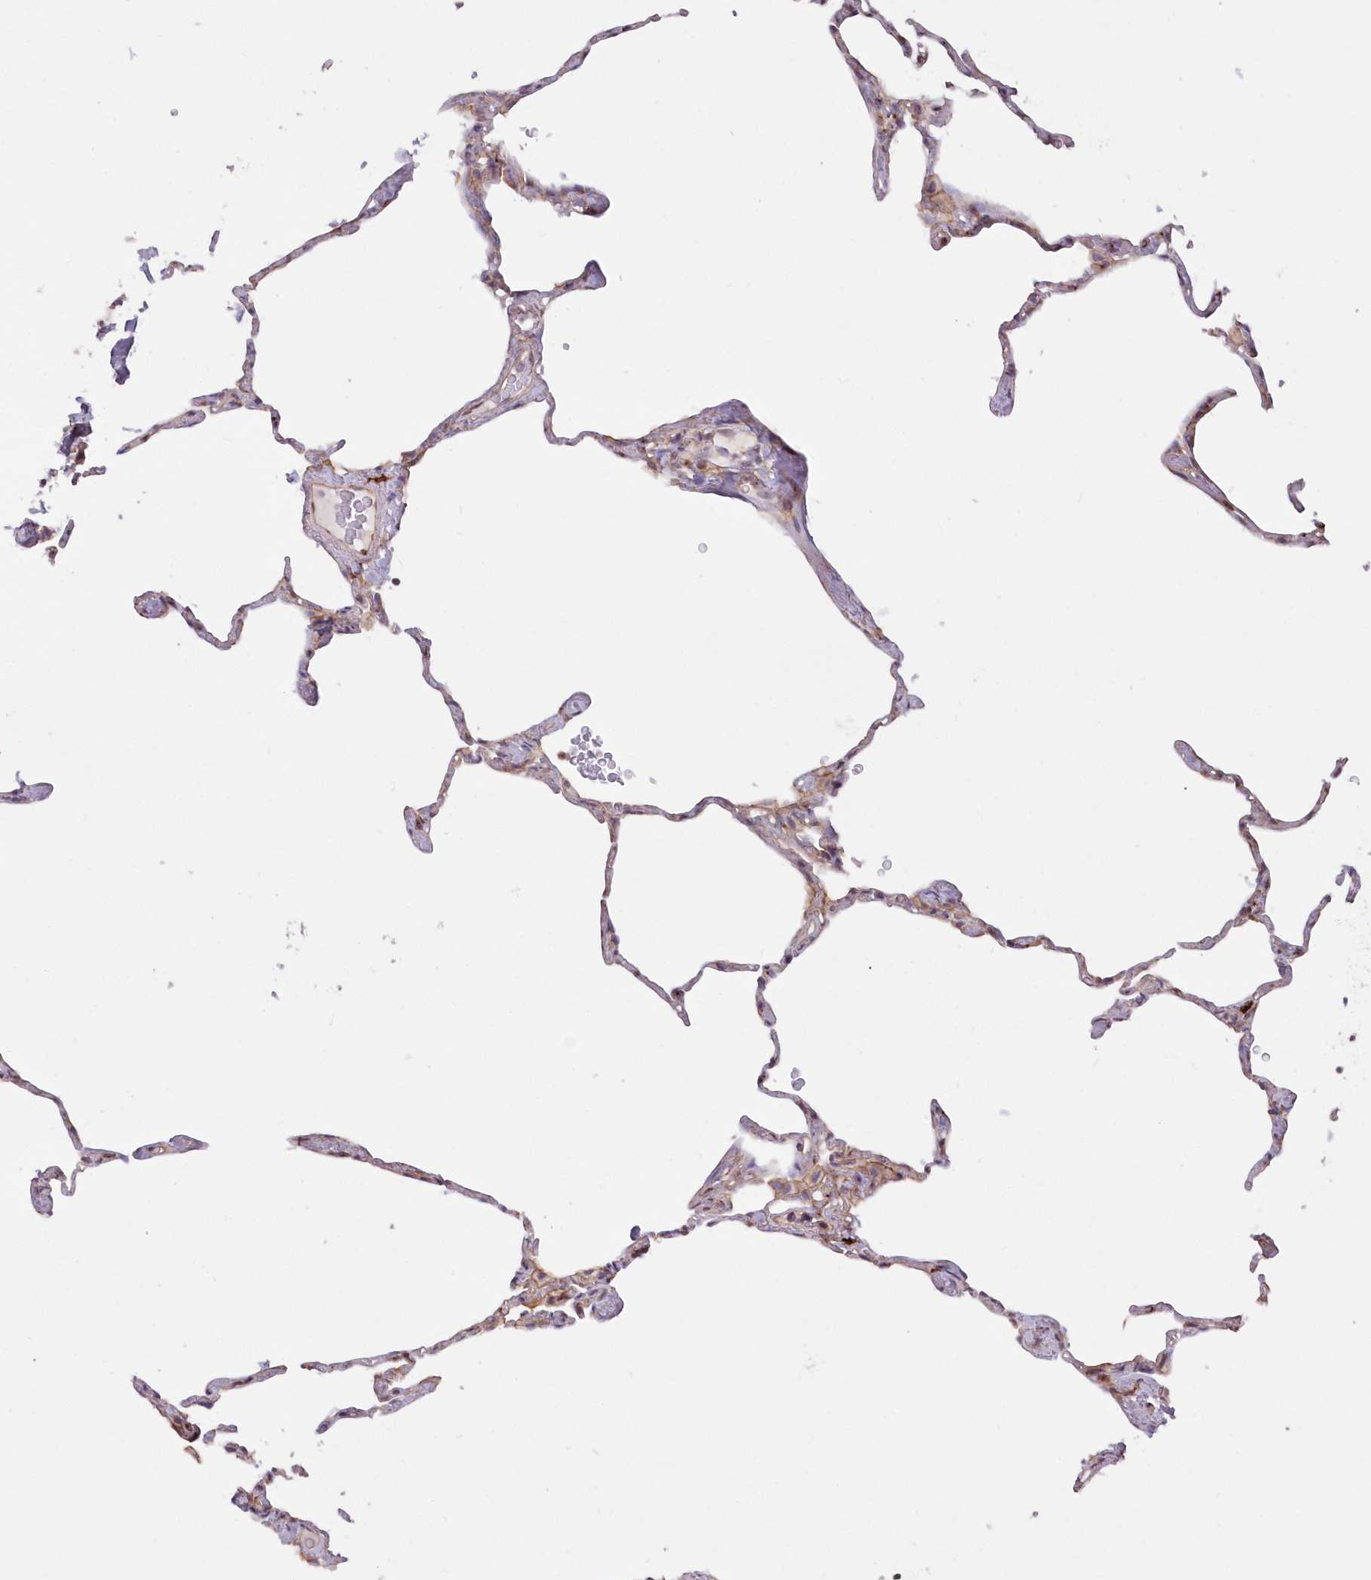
{"staining": {"intensity": "negative", "quantity": "none", "location": "none"}, "tissue": "lung", "cell_type": "Alveolar cells", "image_type": "normal", "snomed": [{"axis": "morphology", "description": "Normal tissue, NOS"}, {"axis": "topography", "description": "Lung"}], "caption": "High magnification brightfield microscopy of unremarkable lung stained with DAB (brown) and counterstained with hematoxylin (blue): alveolar cells show no significant expression. The staining was performed using DAB (3,3'-diaminobenzidine) to visualize the protein expression in brown, while the nuclei were stained in blue with hematoxylin (Magnification: 20x).", "gene": "RAB11FIP5", "patient": {"sex": "male", "age": 65}}